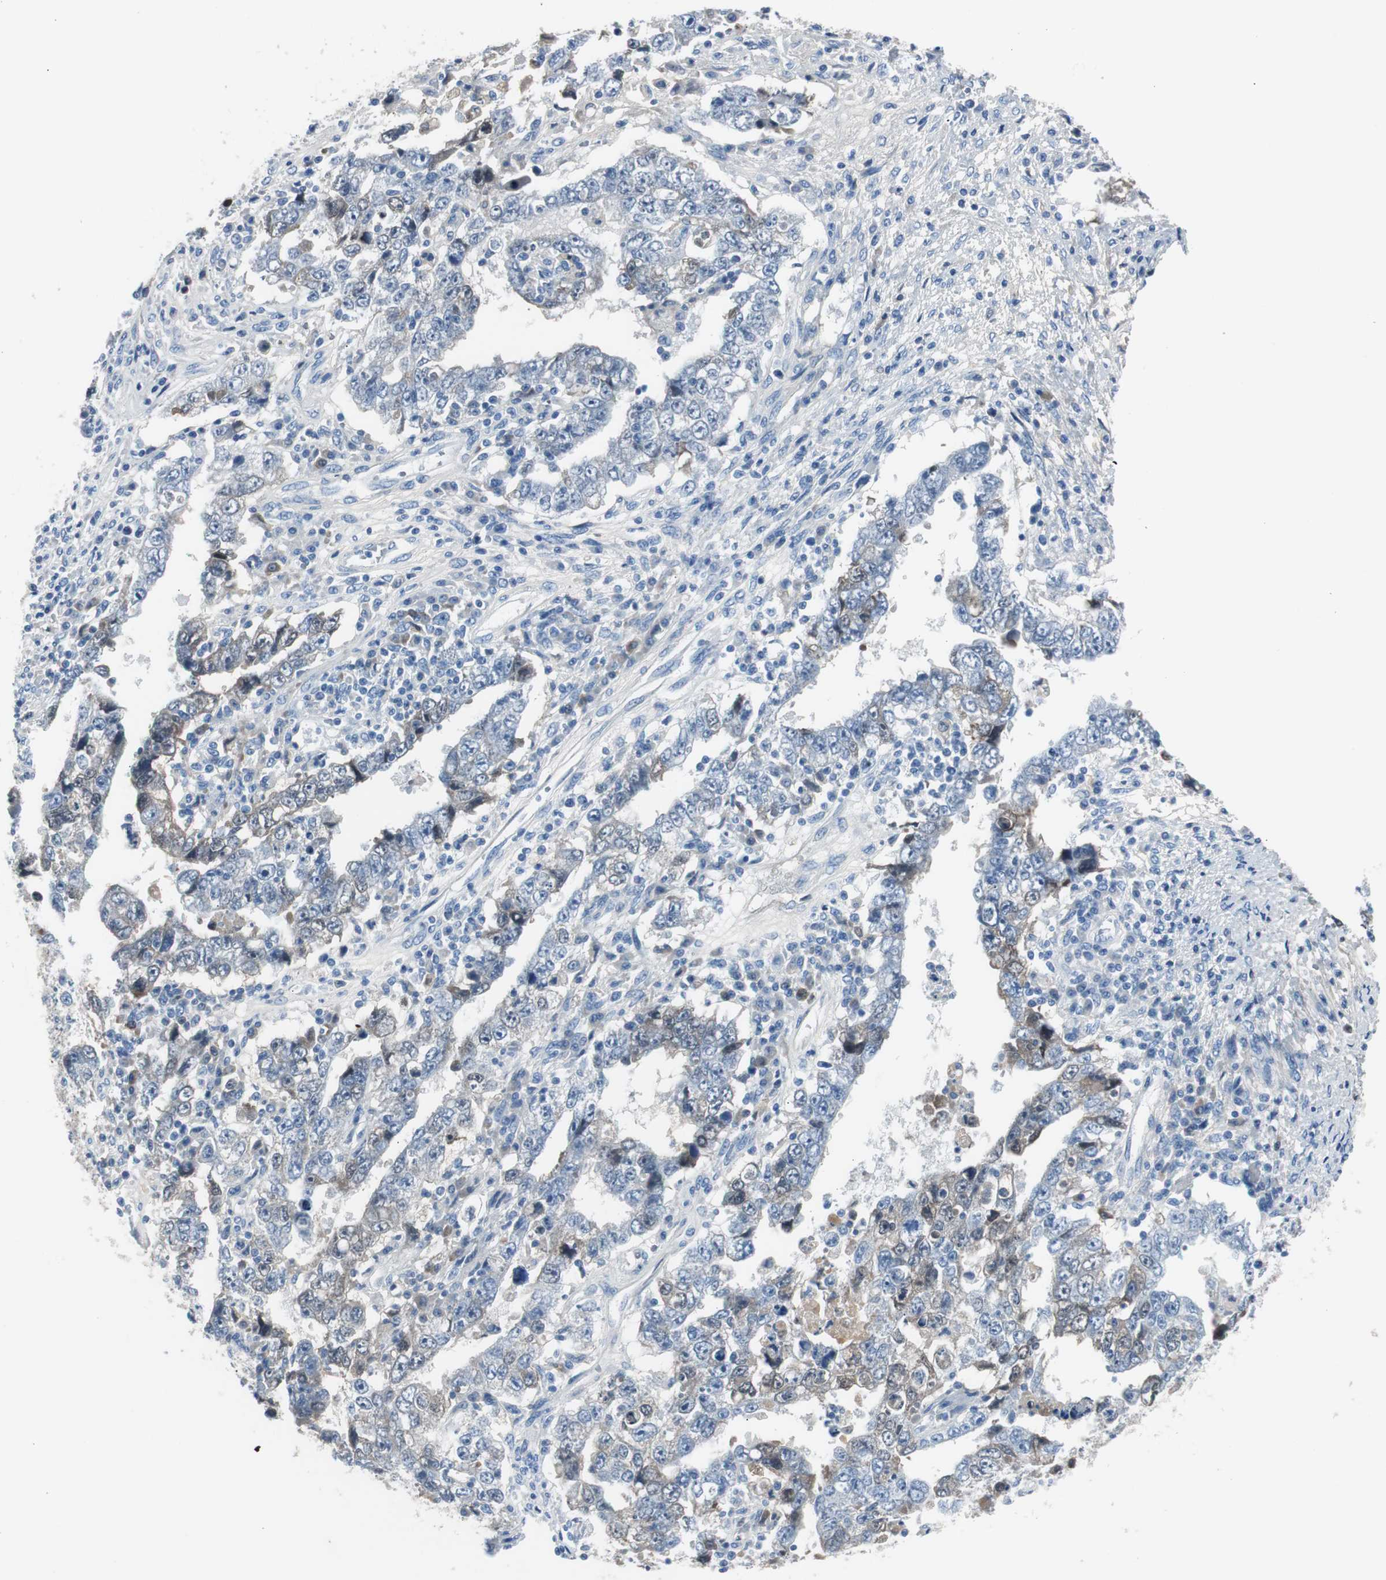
{"staining": {"intensity": "weak", "quantity": "<25%", "location": "cytoplasmic/membranous"}, "tissue": "testis cancer", "cell_type": "Tumor cells", "image_type": "cancer", "snomed": [{"axis": "morphology", "description": "Carcinoma, Embryonal, NOS"}, {"axis": "topography", "description": "Testis"}], "caption": "A micrograph of human testis cancer (embryonal carcinoma) is negative for staining in tumor cells. (DAB (3,3'-diaminobenzidine) immunohistochemistry (IHC), high magnification).", "gene": "SERPINF1", "patient": {"sex": "male", "age": 26}}